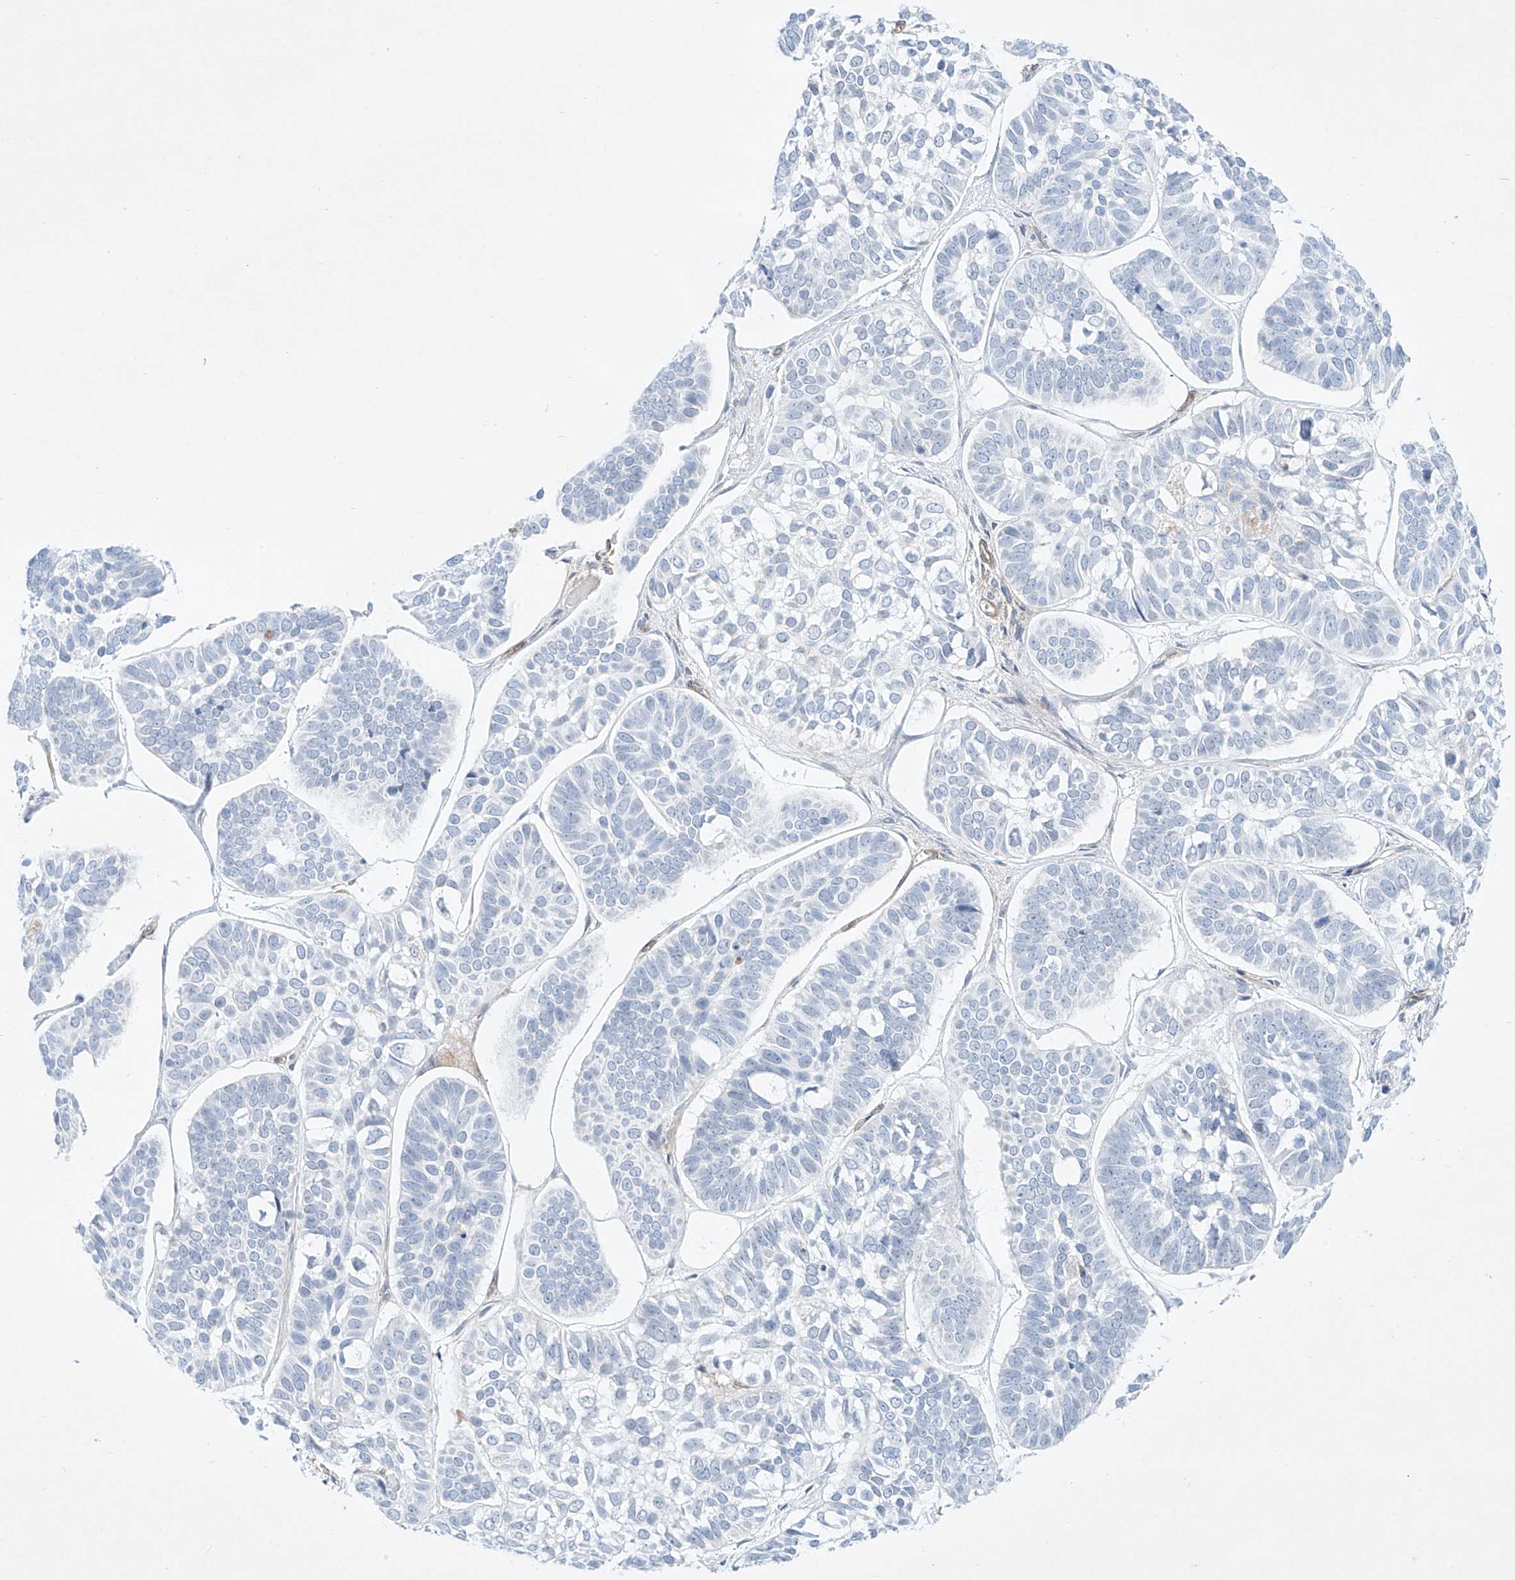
{"staining": {"intensity": "negative", "quantity": "none", "location": "none"}, "tissue": "skin cancer", "cell_type": "Tumor cells", "image_type": "cancer", "snomed": [{"axis": "morphology", "description": "Basal cell carcinoma"}, {"axis": "topography", "description": "Skin"}], "caption": "Histopathology image shows no significant protein positivity in tumor cells of basal cell carcinoma (skin).", "gene": "REEP2", "patient": {"sex": "male", "age": 62}}